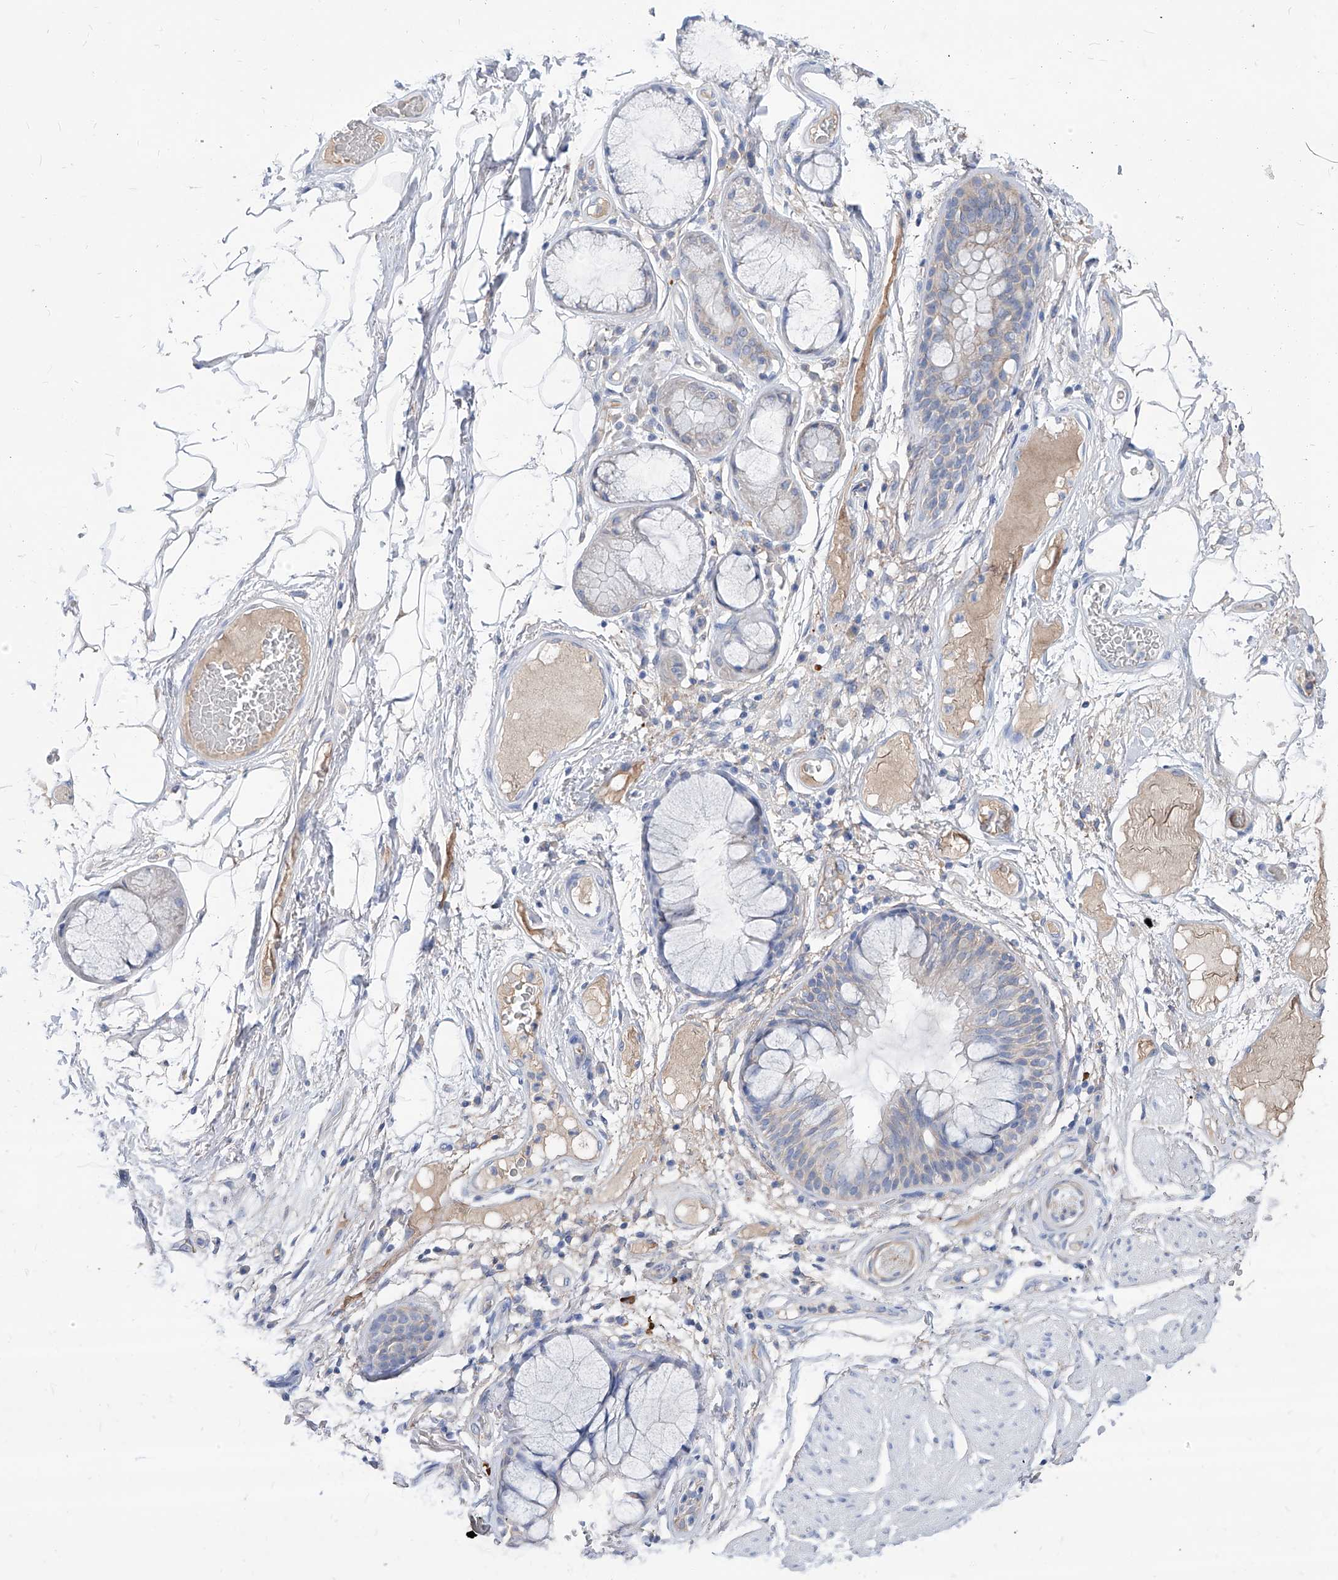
{"staining": {"intensity": "negative", "quantity": "none", "location": "none"}, "tissue": "adipose tissue", "cell_type": "Adipocytes", "image_type": "normal", "snomed": [{"axis": "morphology", "description": "Normal tissue, NOS"}, {"axis": "topography", "description": "Bronchus"}], "caption": "Immunohistochemical staining of normal adipose tissue shows no significant expression in adipocytes.", "gene": "AKAP10", "patient": {"sex": "male", "age": 66}}